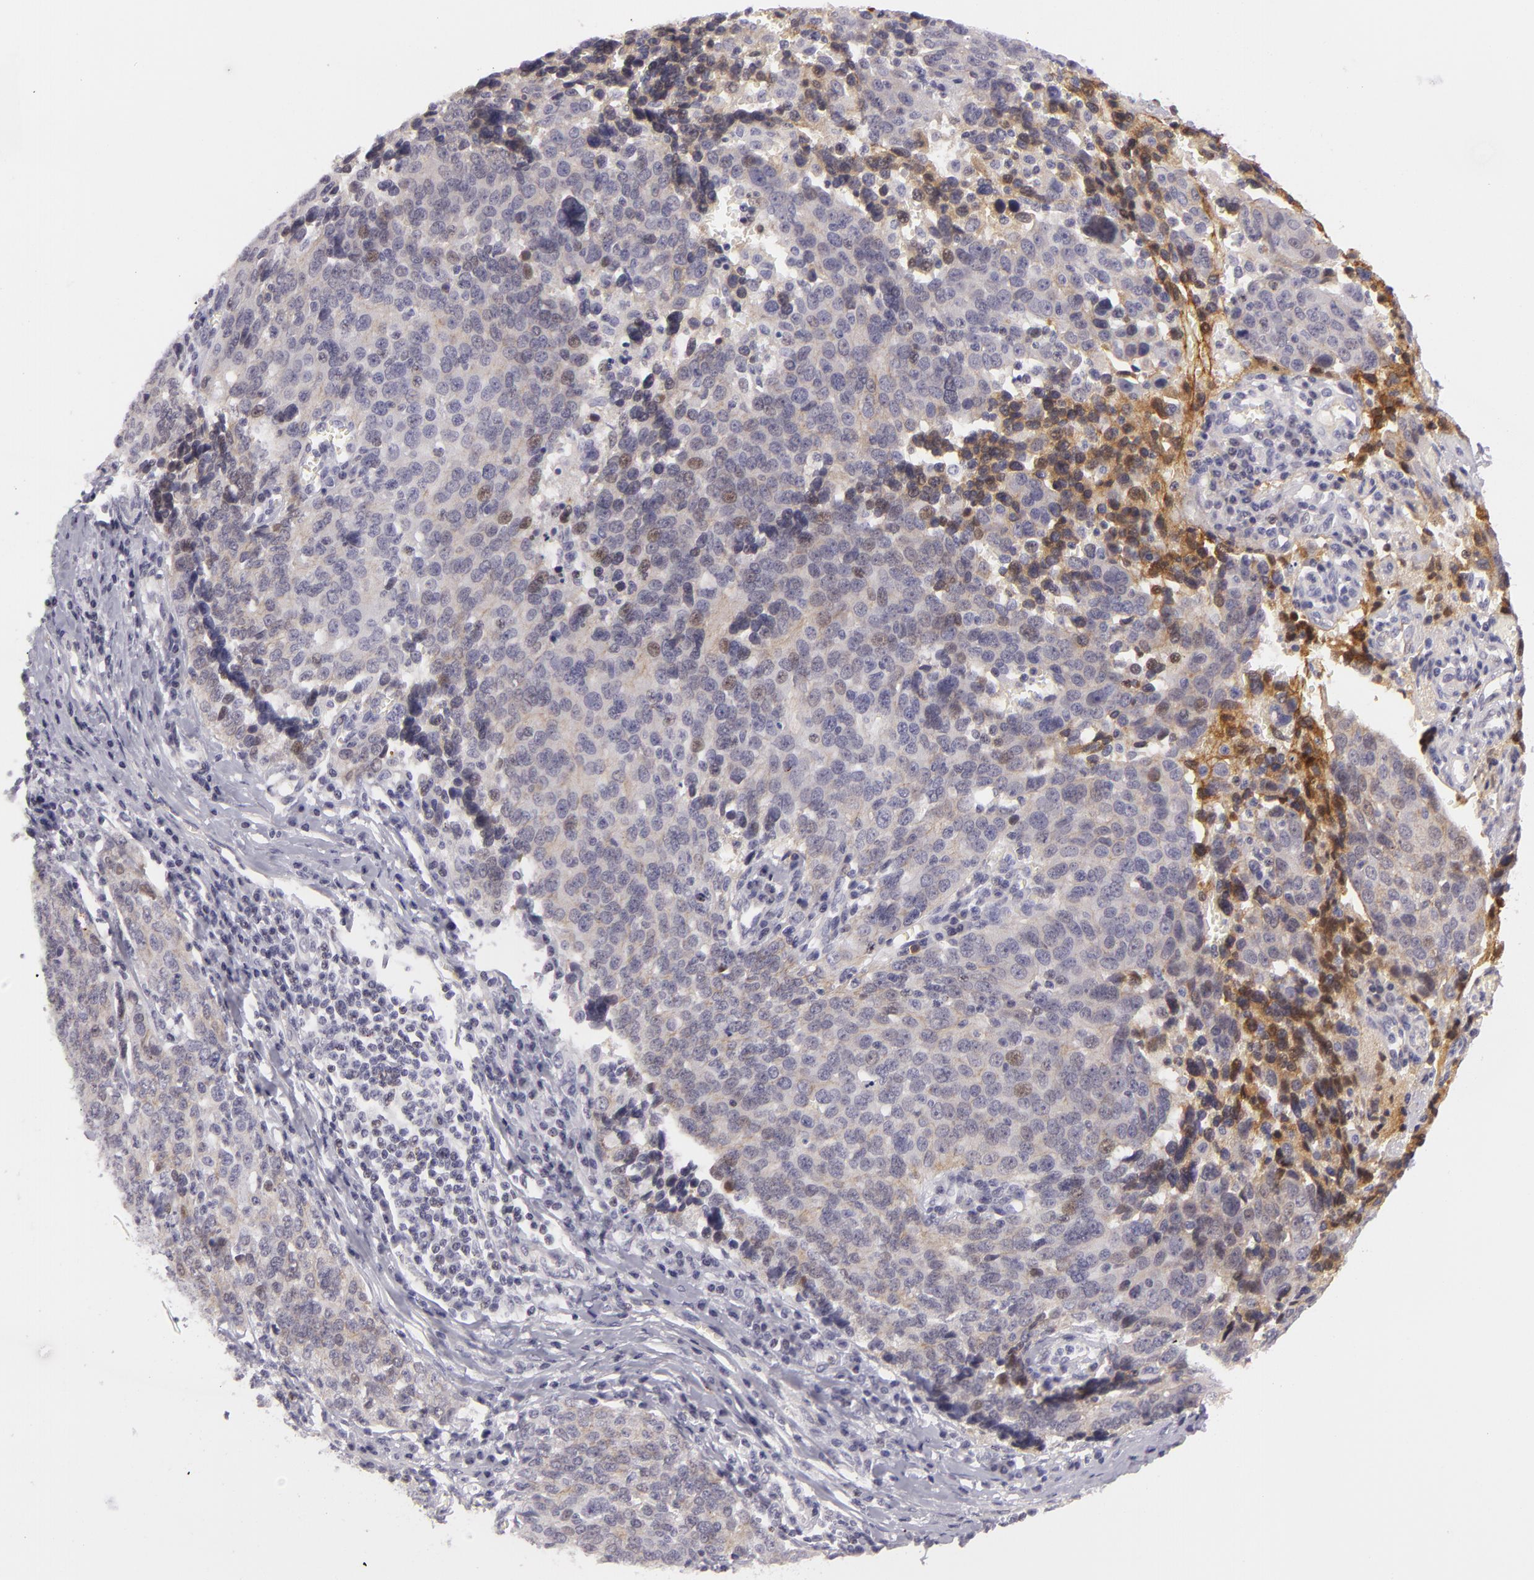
{"staining": {"intensity": "weak", "quantity": ">75%", "location": "cytoplasmic/membranous"}, "tissue": "ovarian cancer", "cell_type": "Tumor cells", "image_type": "cancer", "snomed": [{"axis": "morphology", "description": "Carcinoma, endometroid"}, {"axis": "topography", "description": "Ovary"}], "caption": "Immunohistochemistry micrograph of neoplastic tissue: human ovarian cancer (endometroid carcinoma) stained using IHC demonstrates low levels of weak protein expression localized specifically in the cytoplasmic/membranous of tumor cells, appearing as a cytoplasmic/membranous brown color.", "gene": "CTNNB1", "patient": {"sex": "female", "age": 75}}